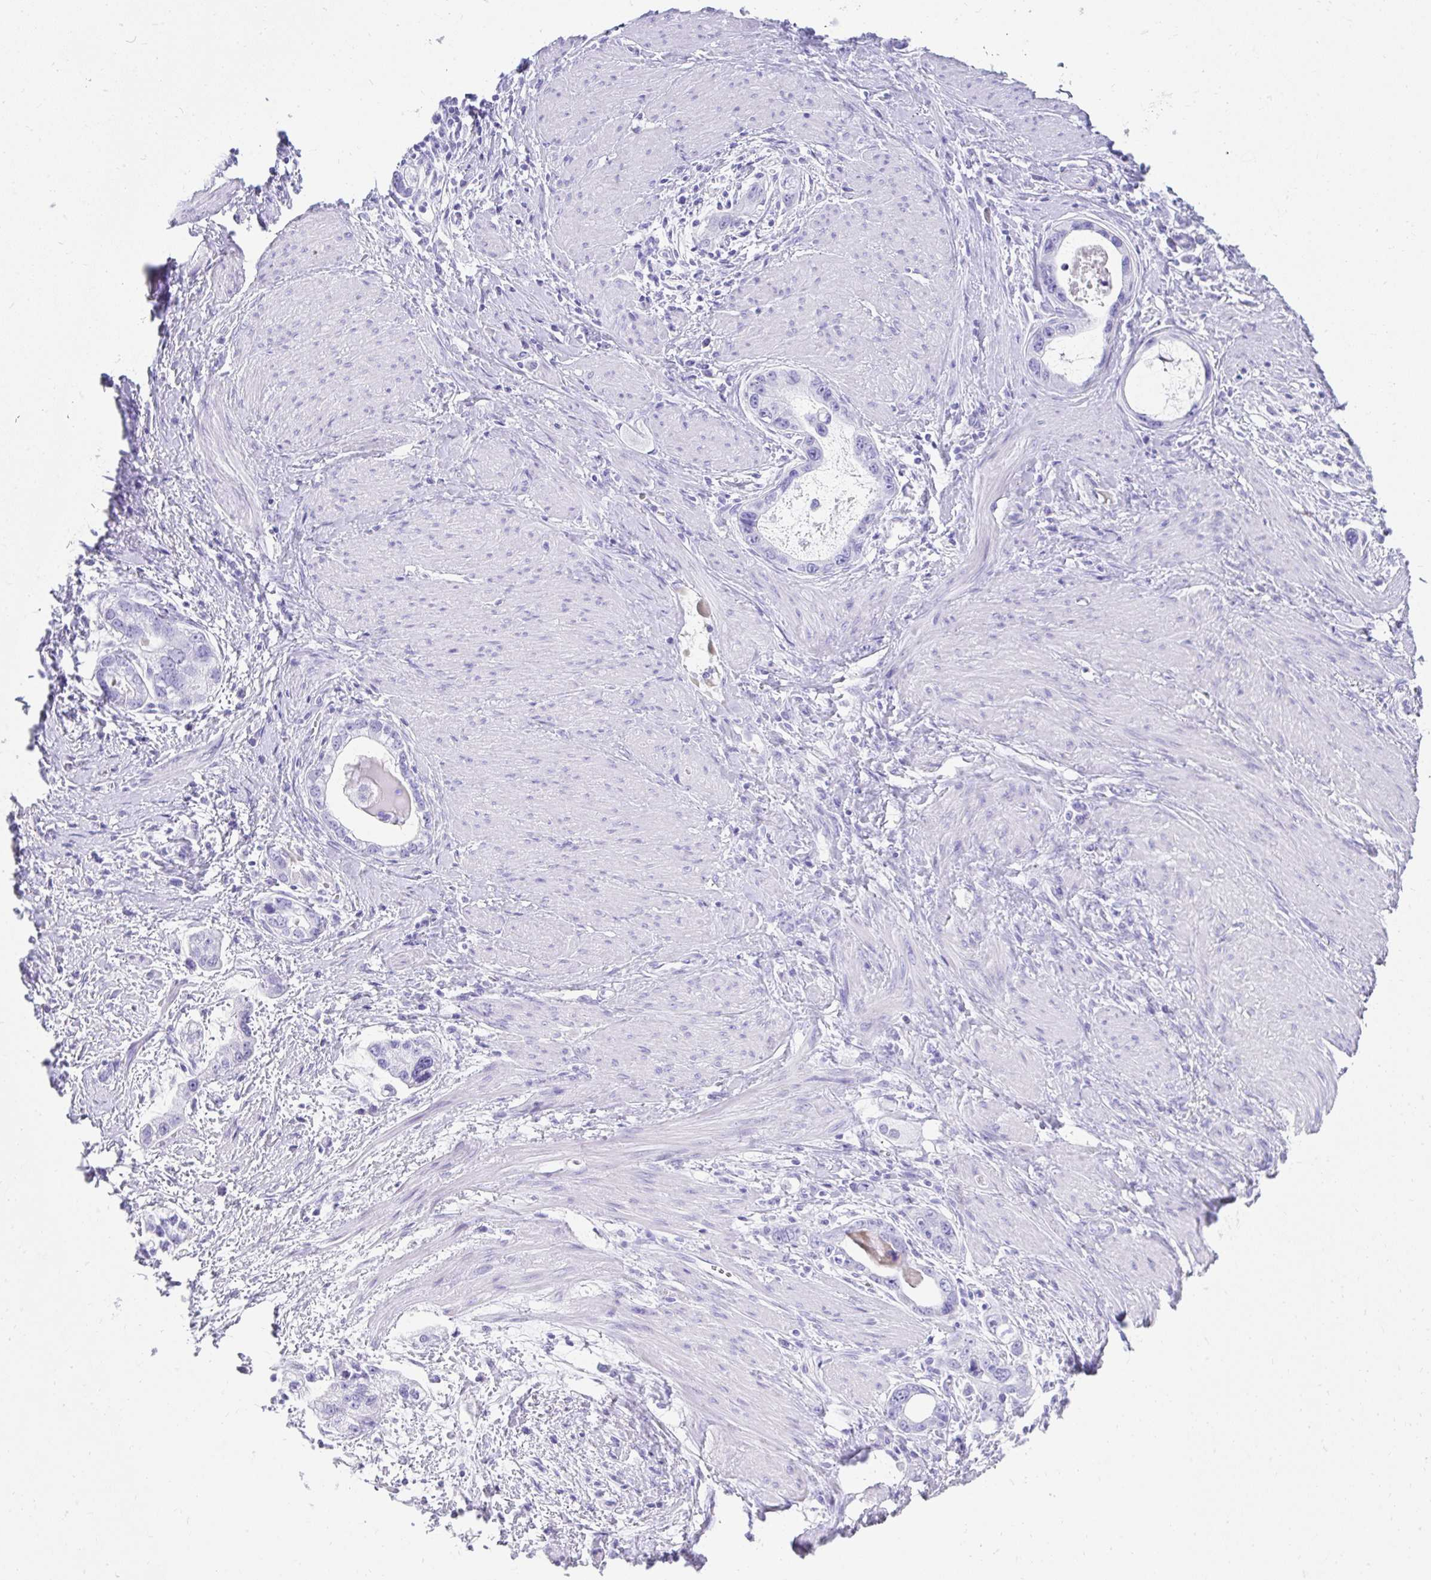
{"staining": {"intensity": "negative", "quantity": "none", "location": "none"}, "tissue": "stomach cancer", "cell_type": "Tumor cells", "image_type": "cancer", "snomed": [{"axis": "morphology", "description": "Adenocarcinoma, NOS"}, {"axis": "topography", "description": "Stomach, lower"}], "caption": "Protein analysis of stomach adenocarcinoma reveals no significant expression in tumor cells. (DAB immunohistochemistry (IHC), high magnification).", "gene": "TNNT1", "patient": {"sex": "female", "age": 93}}